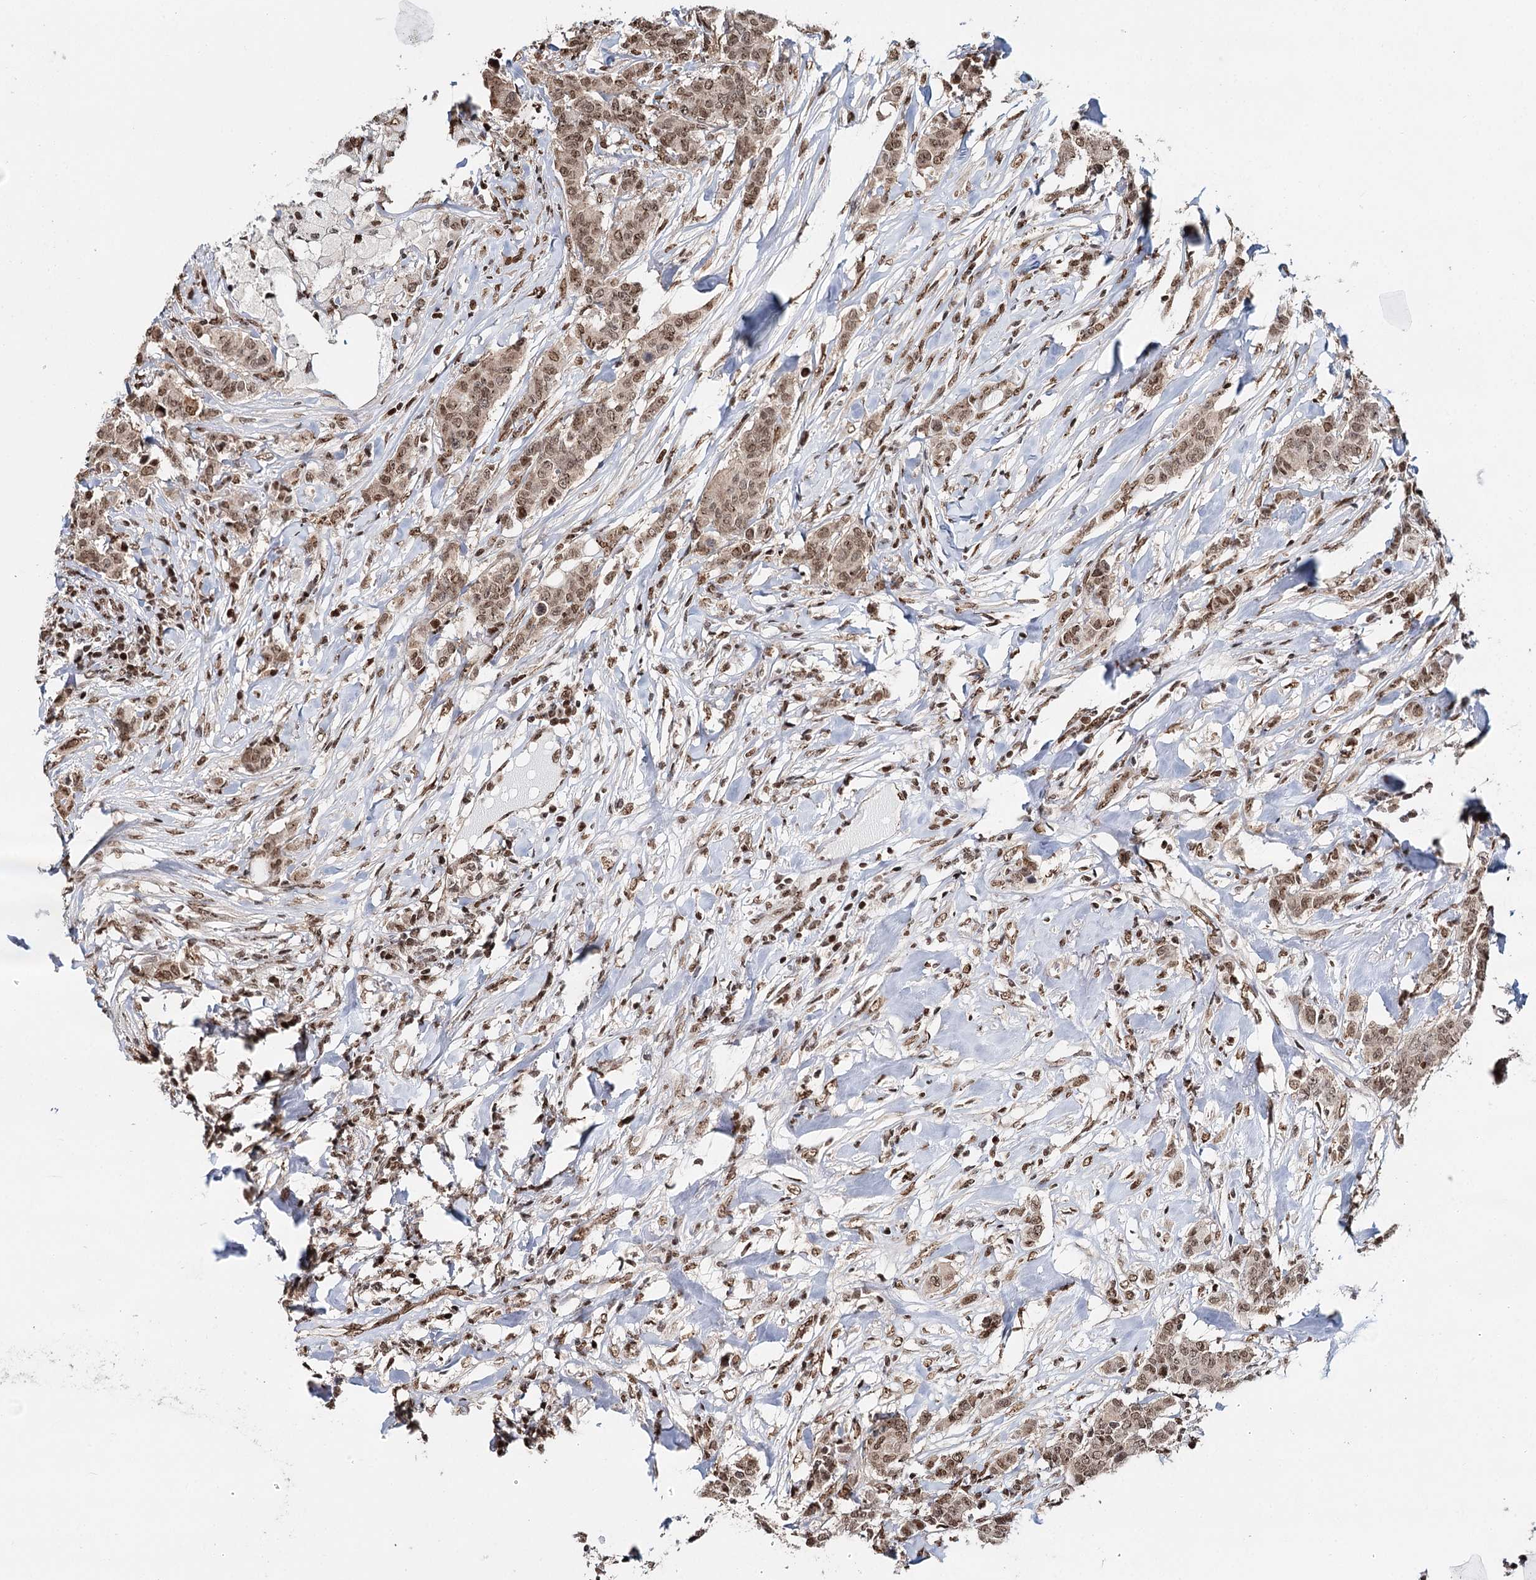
{"staining": {"intensity": "moderate", "quantity": ">75%", "location": "nuclear"}, "tissue": "breast cancer", "cell_type": "Tumor cells", "image_type": "cancer", "snomed": [{"axis": "morphology", "description": "Duct carcinoma"}, {"axis": "topography", "description": "Breast"}], "caption": "This is an image of immunohistochemistry staining of breast cancer (invasive ductal carcinoma), which shows moderate expression in the nuclear of tumor cells.", "gene": "RPS27A", "patient": {"sex": "female", "age": 40}}